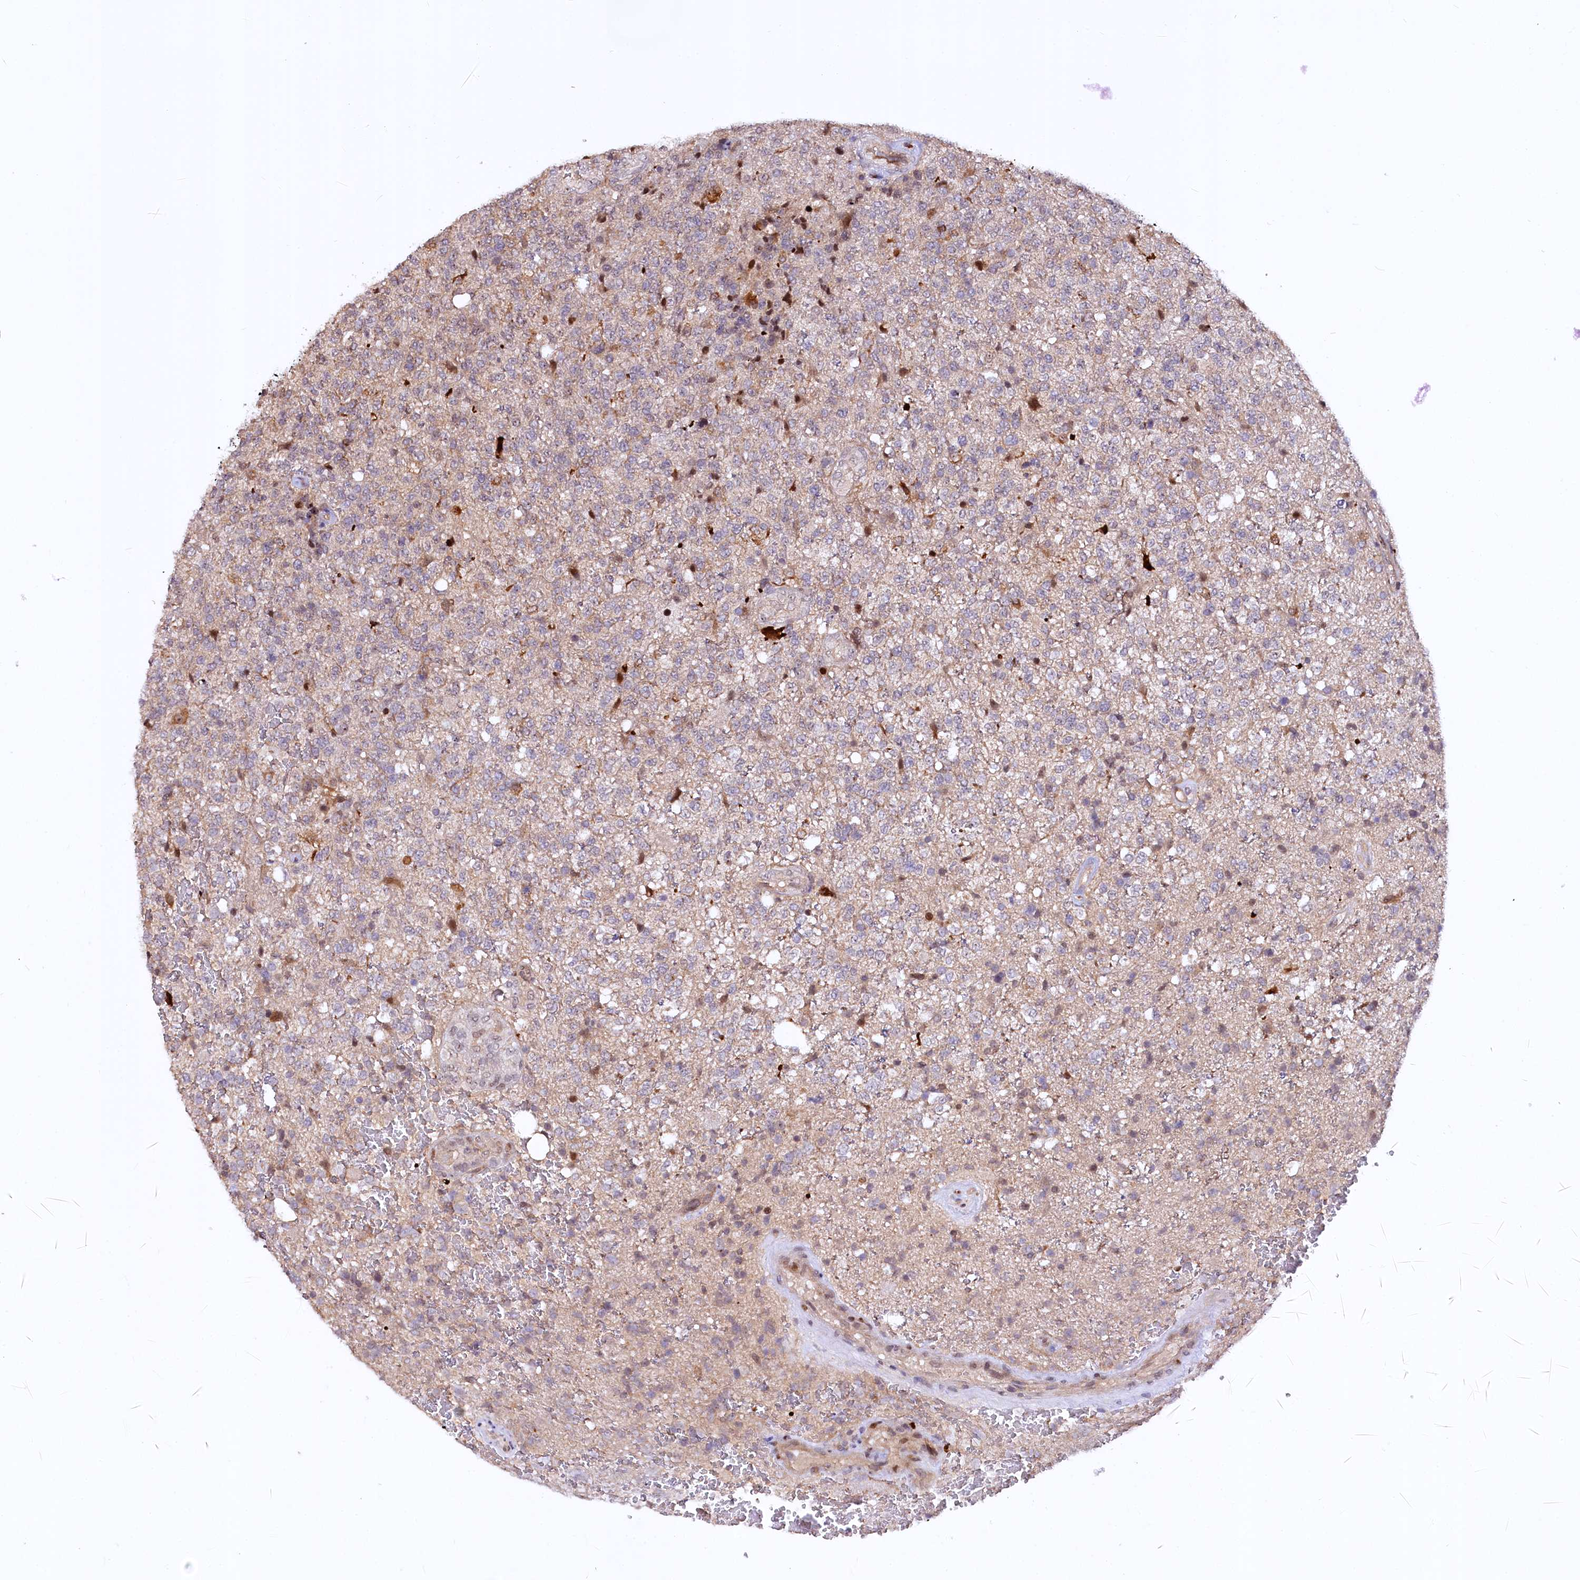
{"staining": {"intensity": "weak", "quantity": "<25%", "location": "cytoplasmic/membranous"}, "tissue": "glioma", "cell_type": "Tumor cells", "image_type": "cancer", "snomed": [{"axis": "morphology", "description": "Glioma, malignant, High grade"}, {"axis": "topography", "description": "Brain"}], "caption": "Tumor cells are negative for brown protein staining in malignant glioma (high-grade).", "gene": "N4BP2L1", "patient": {"sex": "male", "age": 56}}